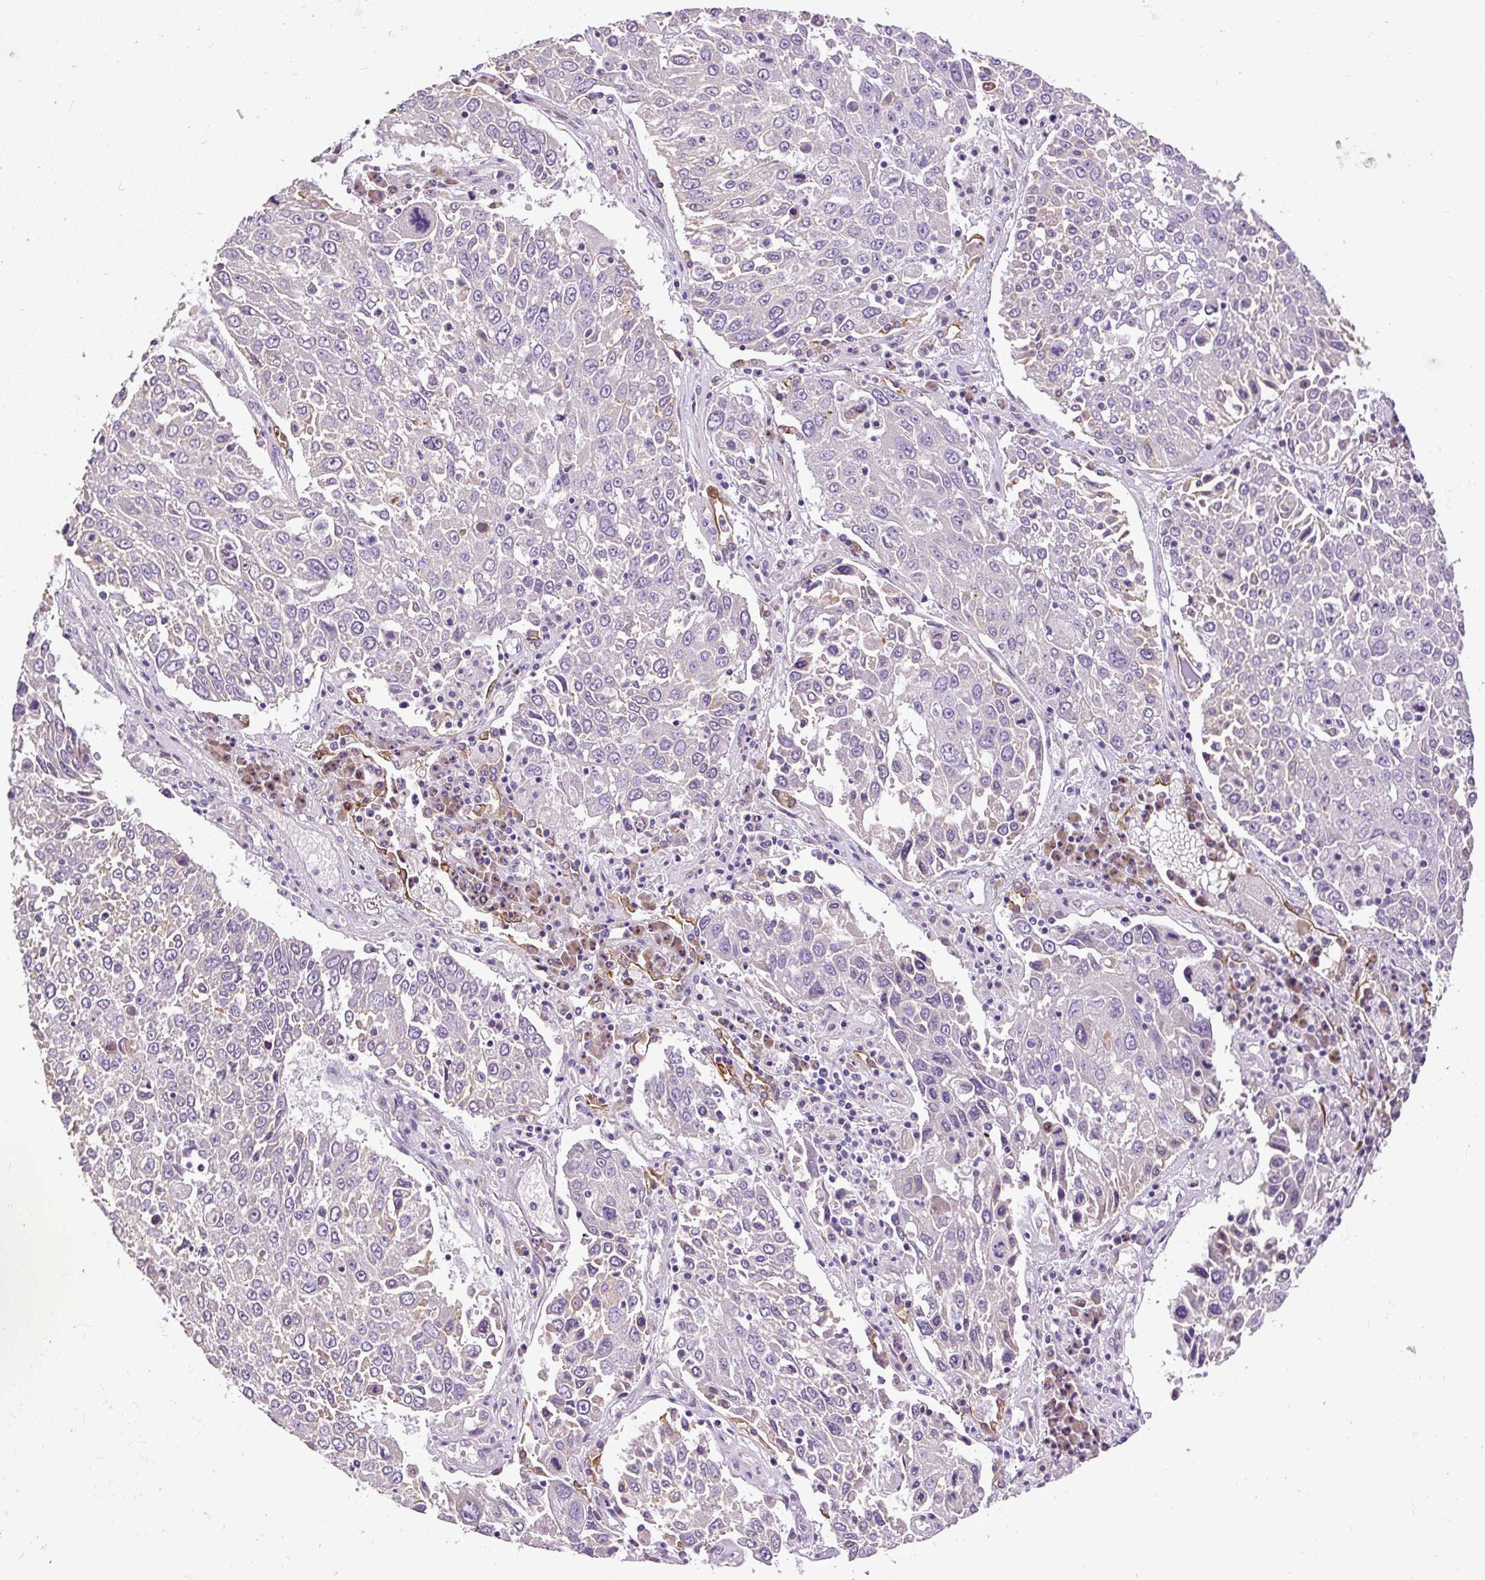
{"staining": {"intensity": "negative", "quantity": "none", "location": "none"}, "tissue": "lung cancer", "cell_type": "Tumor cells", "image_type": "cancer", "snomed": [{"axis": "morphology", "description": "Squamous cell carcinoma, NOS"}, {"axis": "topography", "description": "Lung"}], "caption": "Tumor cells show no significant protein expression in lung squamous cell carcinoma.", "gene": "FAM149A", "patient": {"sex": "male", "age": 65}}